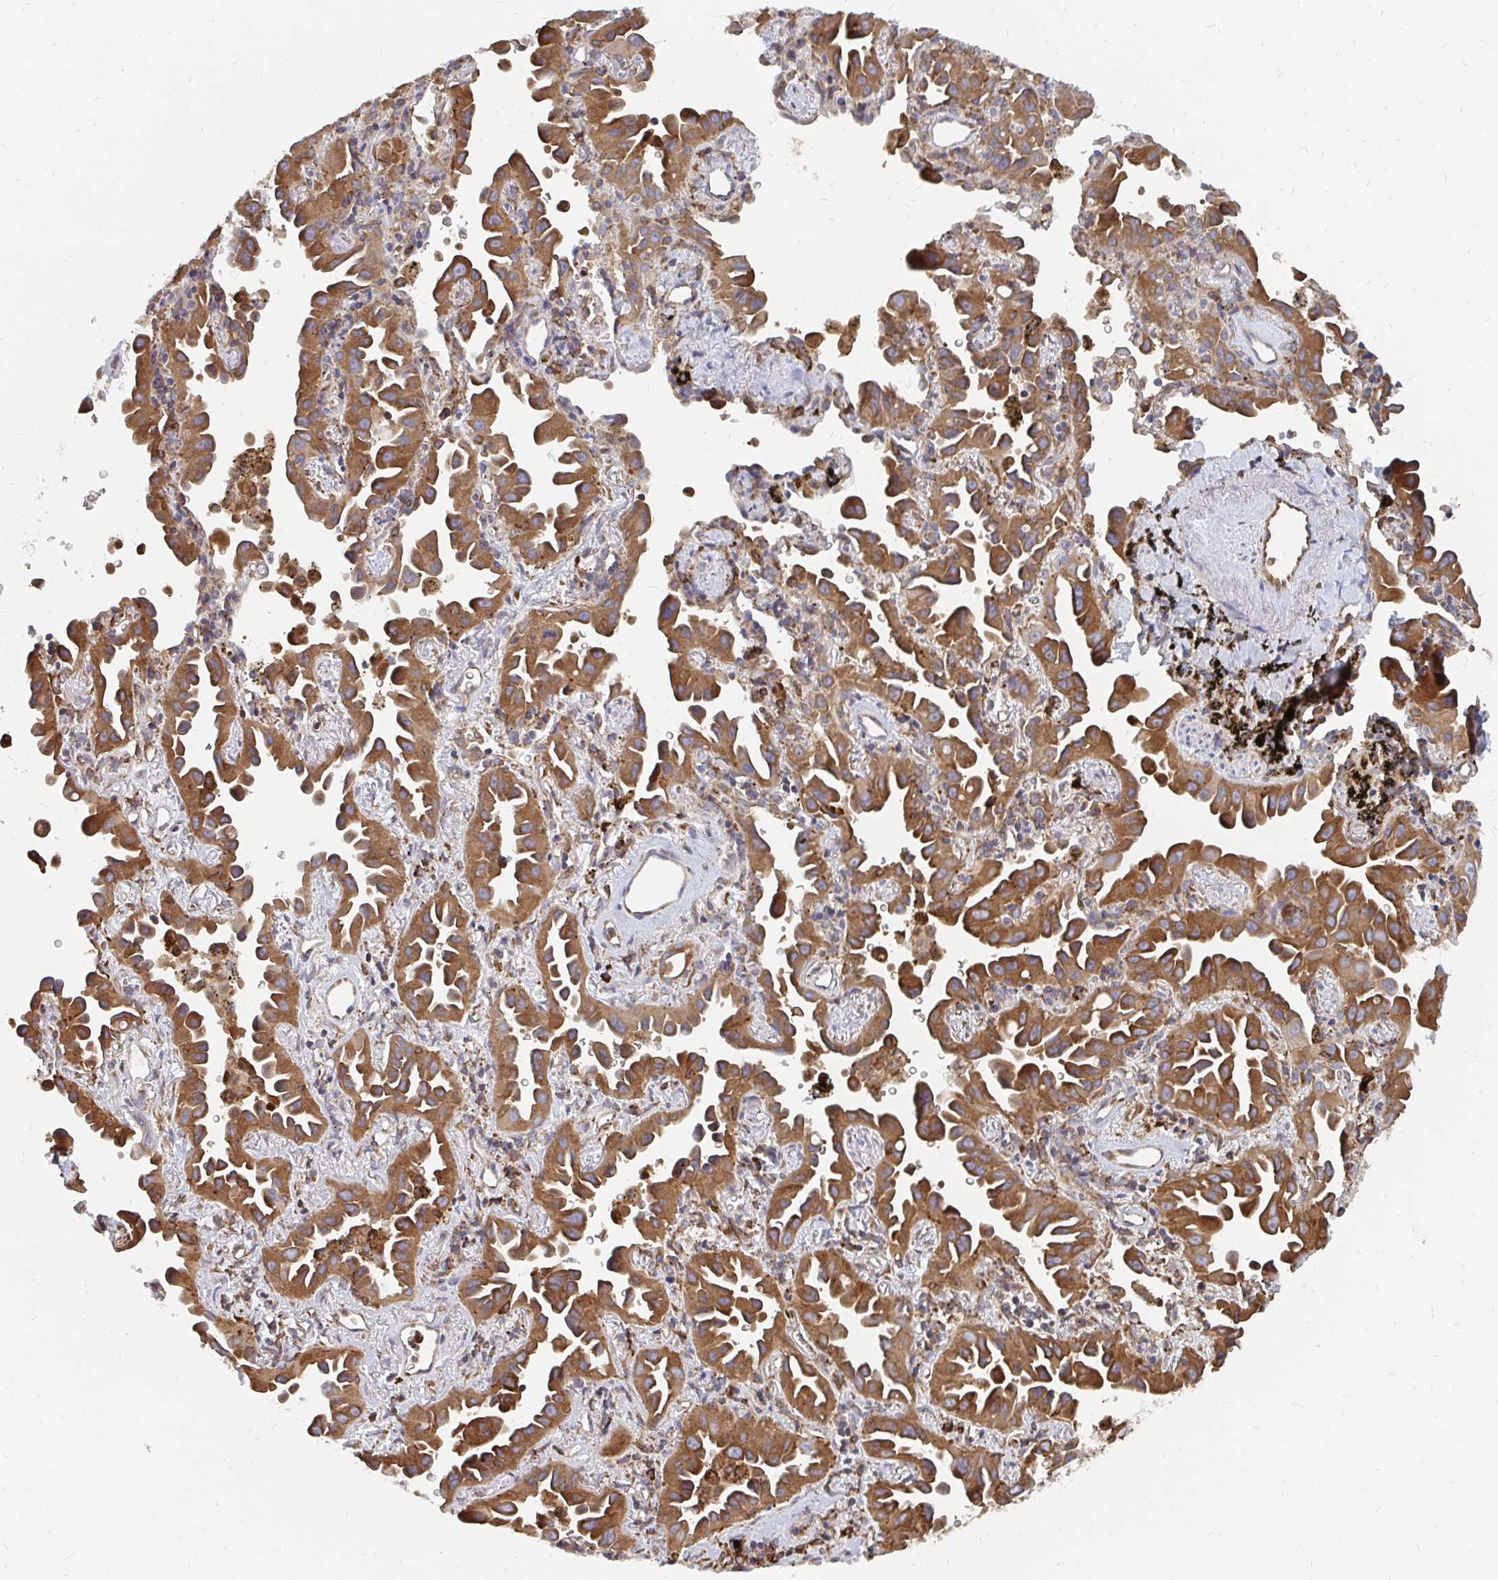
{"staining": {"intensity": "moderate", "quantity": ">75%", "location": "cytoplasmic/membranous"}, "tissue": "lung cancer", "cell_type": "Tumor cells", "image_type": "cancer", "snomed": [{"axis": "morphology", "description": "Adenocarcinoma, NOS"}, {"axis": "topography", "description": "Lung"}], "caption": "IHC (DAB (3,3'-diaminobenzidine)) staining of human lung cancer (adenocarcinoma) reveals moderate cytoplasmic/membranous protein expression in about >75% of tumor cells.", "gene": "PPP1R13L", "patient": {"sex": "male", "age": 68}}